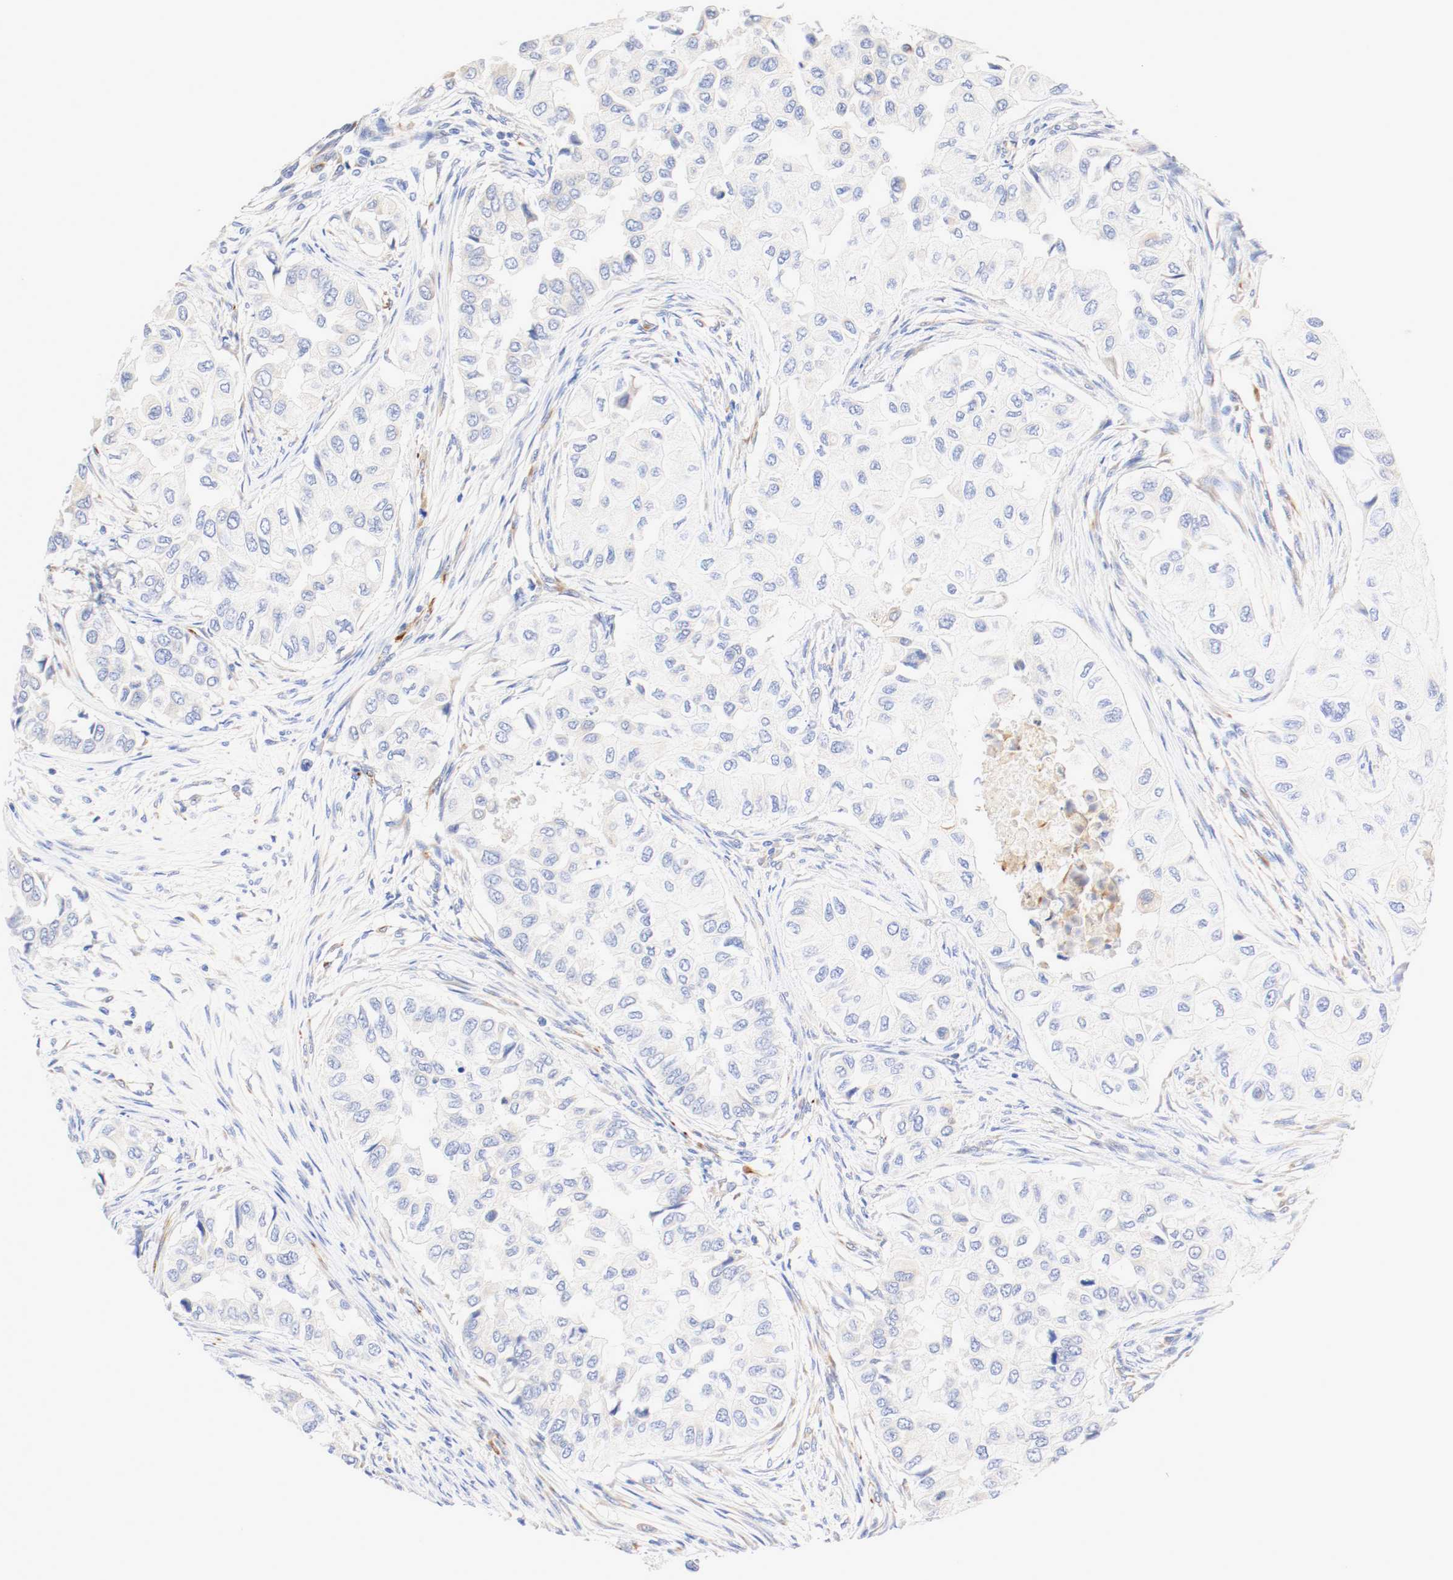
{"staining": {"intensity": "weak", "quantity": "25%-75%", "location": "cytoplasmic/membranous"}, "tissue": "breast cancer", "cell_type": "Tumor cells", "image_type": "cancer", "snomed": [{"axis": "morphology", "description": "Normal tissue, NOS"}, {"axis": "morphology", "description": "Duct carcinoma"}, {"axis": "topography", "description": "Breast"}], "caption": "Immunohistochemistry photomicrograph of breast cancer (infiltrating ductal carcinoma) stained for a protein (brown), which shows low levels of weak cytoplasmic/membranous expression in approximately 25%-75% of tumor cells.", "gene": "GIT1", "patient": {"sex": "female", "age": 49}}